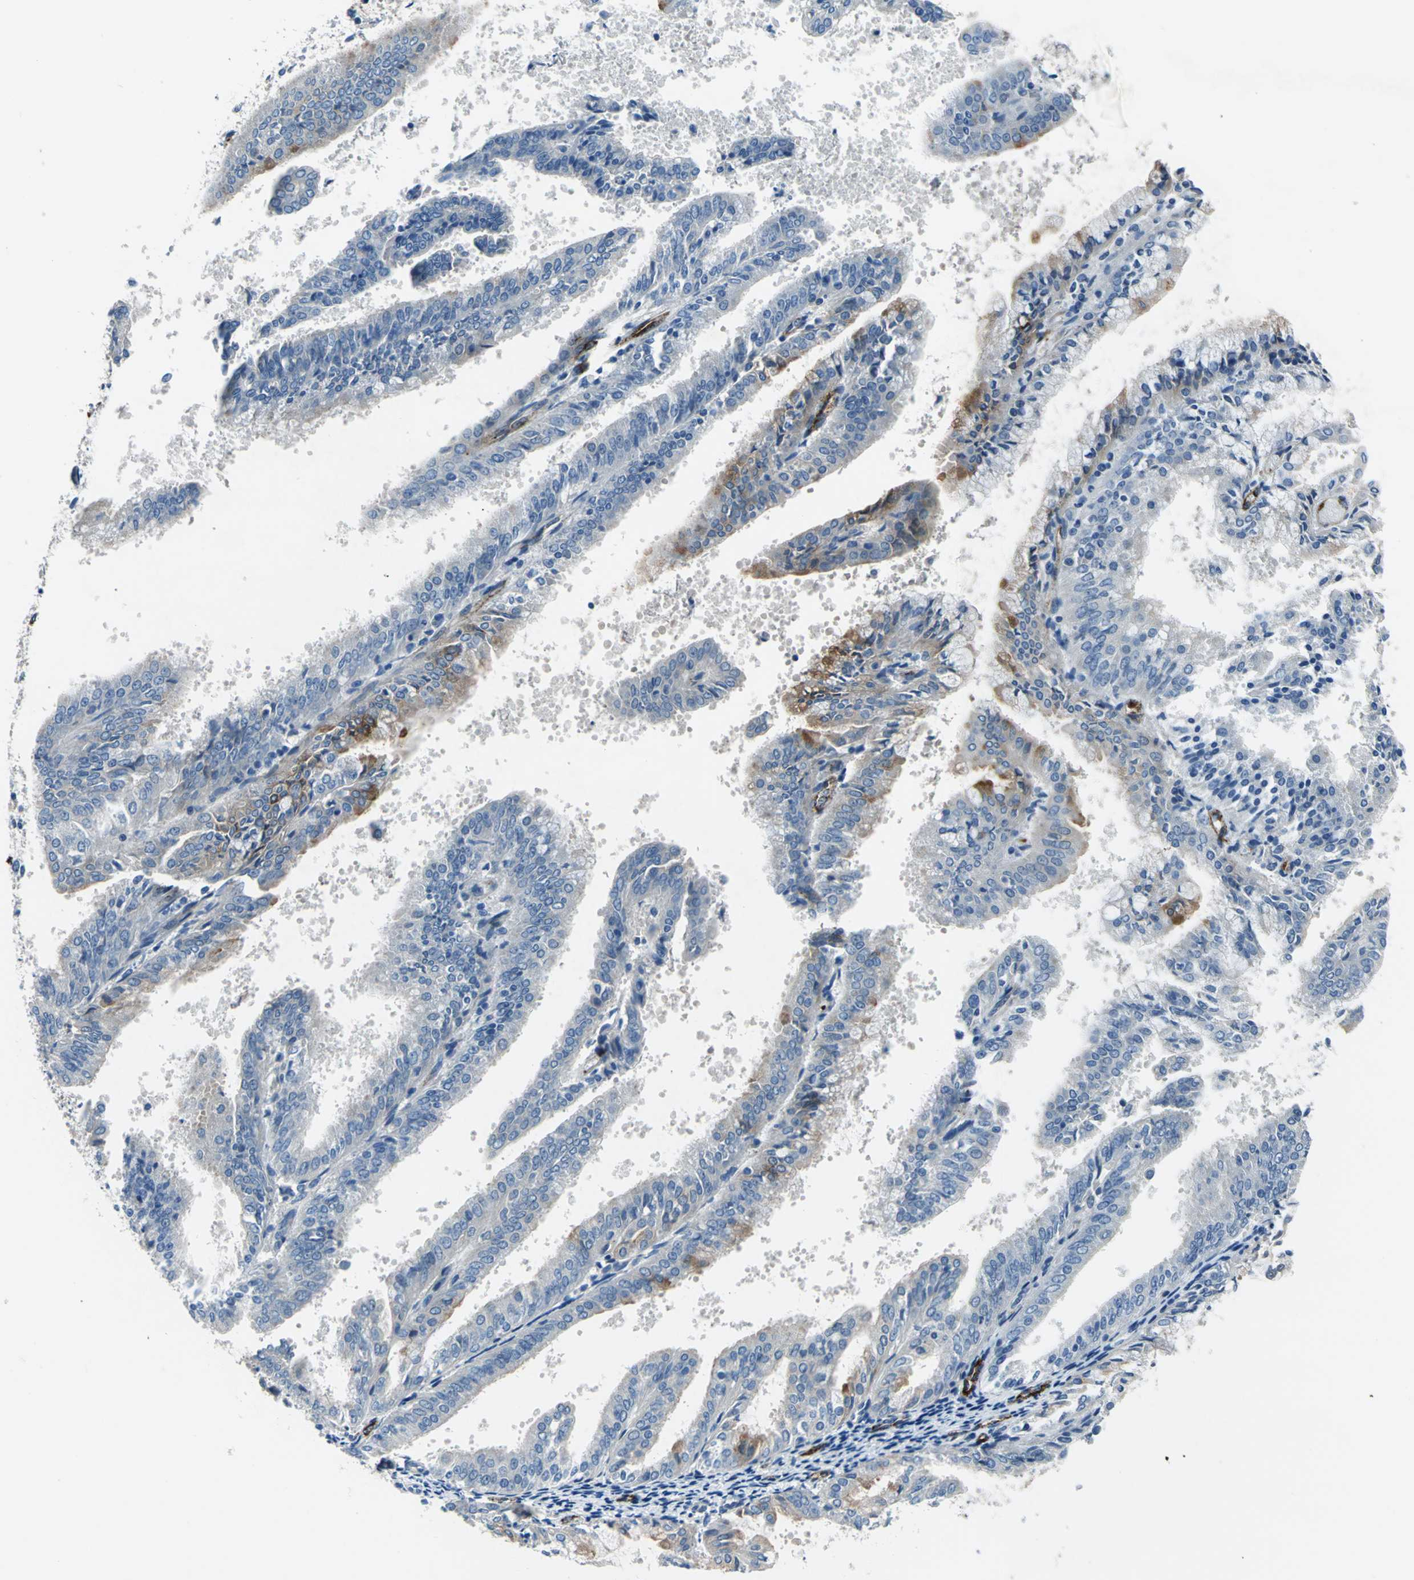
{"staining": {"intensity": "moderate", "quantity": "<25%", "location": "cytoplasmic/membranous"}, "tissue": "endometrial cancer", "cell_type": "Tumor cells", "image_type": "cancer", "snomed": [{"axis": "morphology", "description": "Adenocarcinoma, NOS"}, {"axis": "topography", "description": "Endometrium"}], "caption": "A high-resolution photomicrograph shows immunohistochemistry staining of endometrial cancer (adenocarcinoma), which shows moderate cytoplasmic/membranous expression in approximately <25% of tumor cells.", "gene": "SELP", "patient": {"sex": "female", "age": 63}}